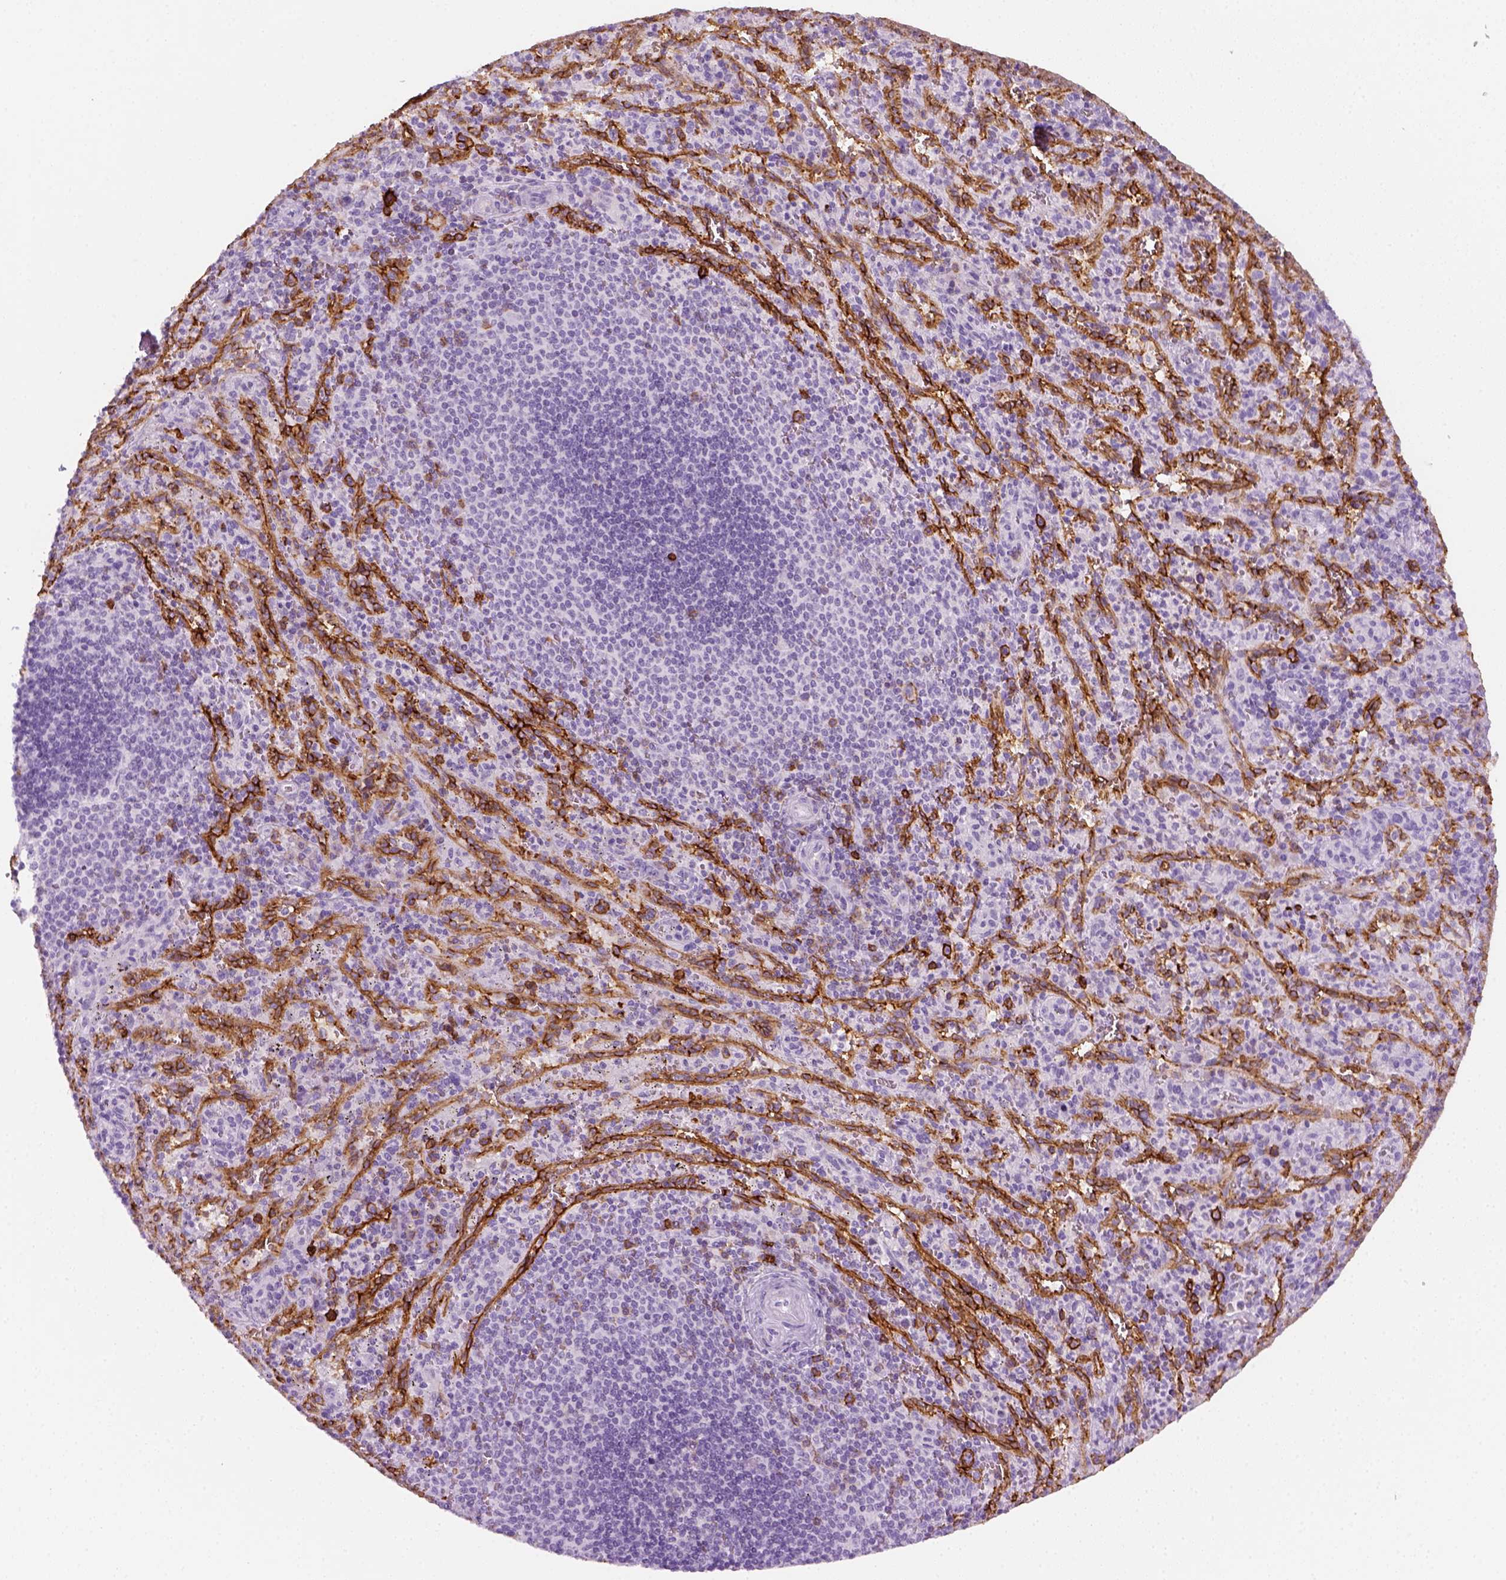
{"staining": {"intensity": "negative", "quantity": "none", "location": "none"}, "tissue": "spleen", "cell_type": "Cells in red pulp", "image_type": "normal", "snomed": [{"axis": "morphology", "description": "Normal tissue, NOS"}, {"axis": "topography", "description": "Spleen"}], "caption": "This is a histopathology image of IHC staining of benign spleen, which shows no expression in cells in red pulp. (DAB IHC visualized using brightfield microscopy, high magnification).", "gene": "AQP3", "patient": {"sex": "male", "age": 57}}